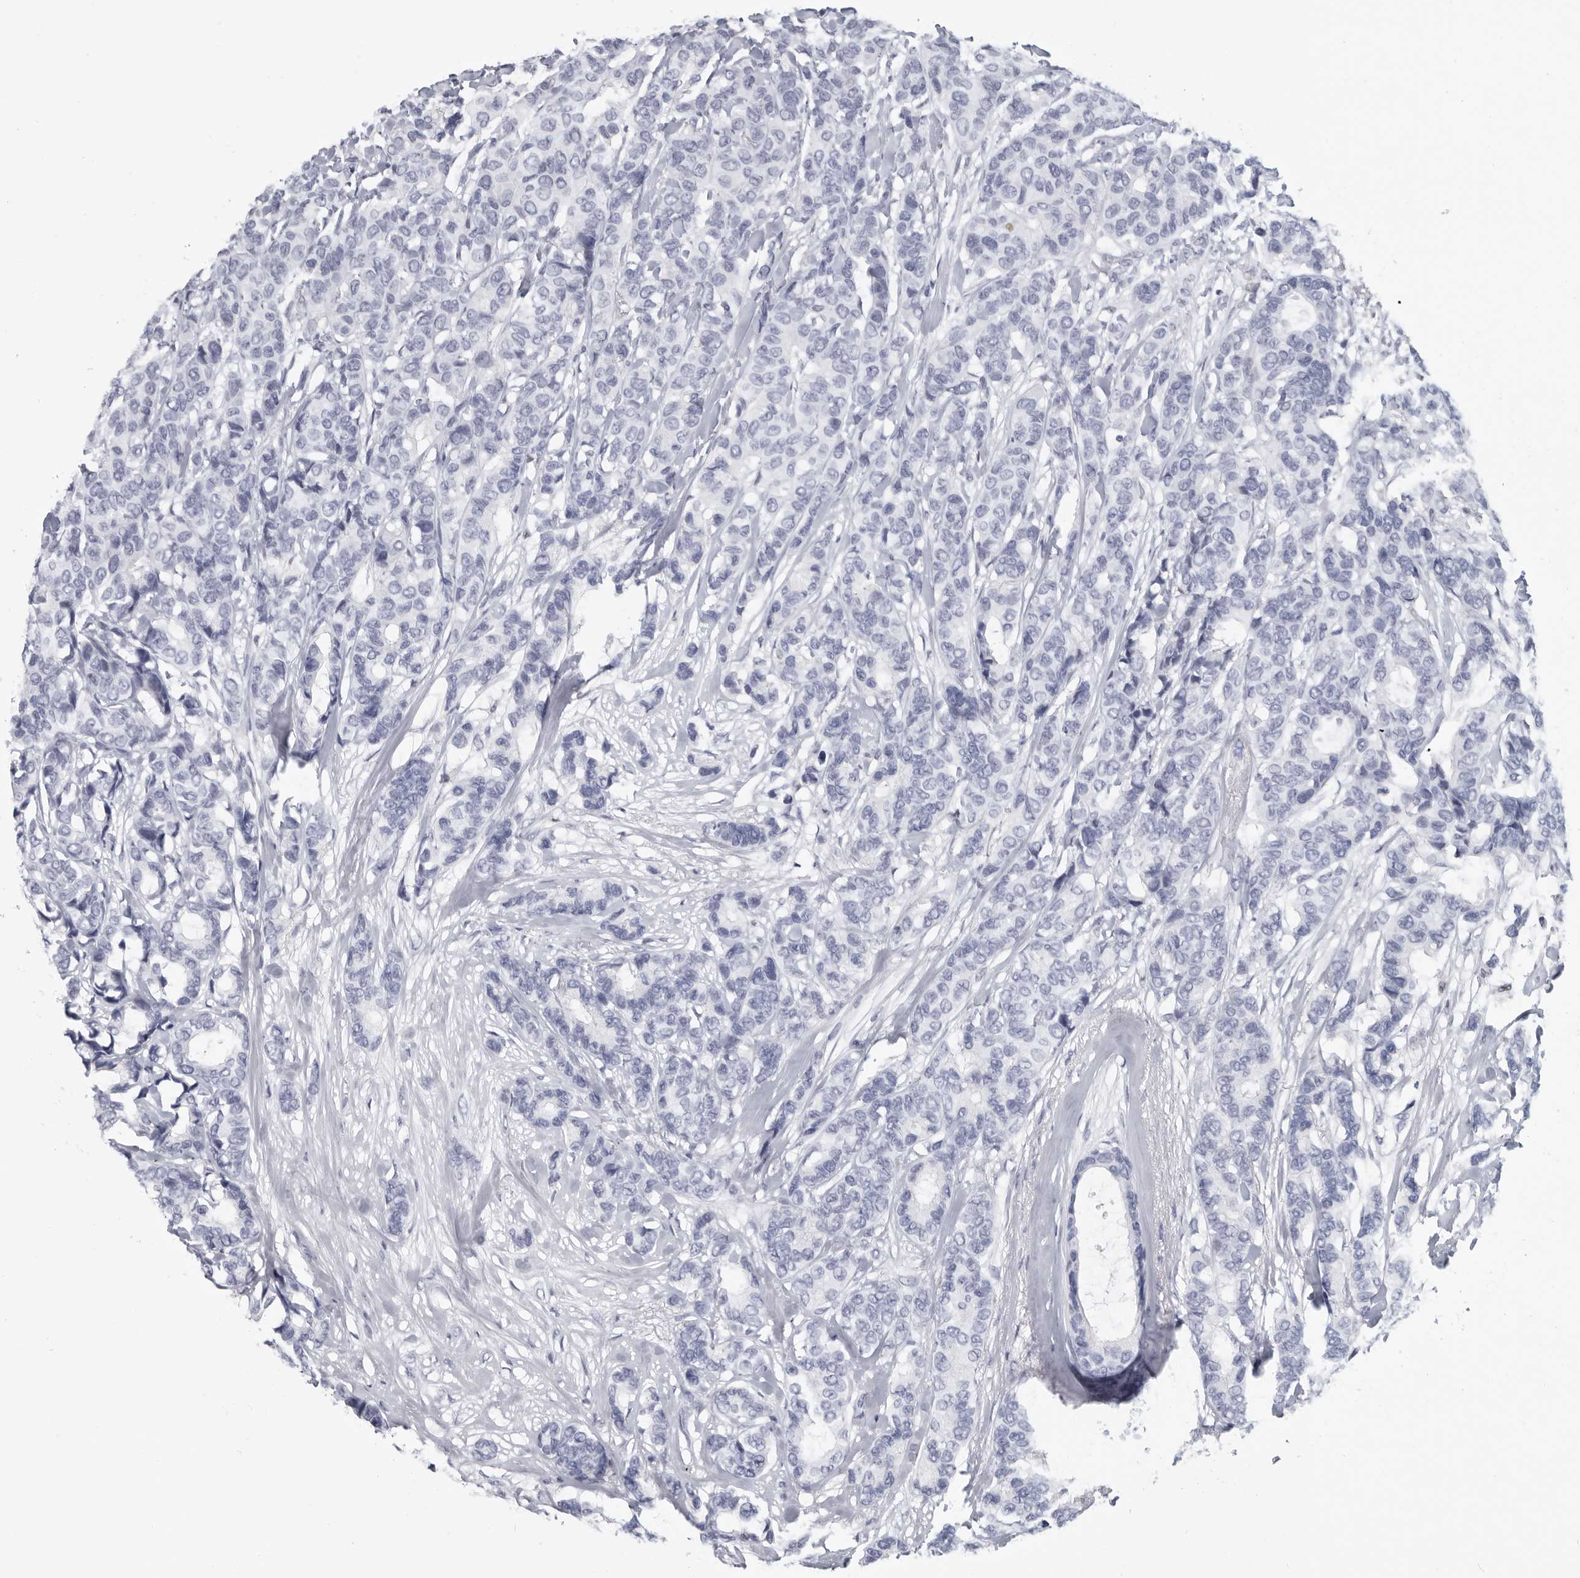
{"staining": {"intensity": "negative", "quantity": "none", "location": "none"}, "tissue": "breast cancer", "cell_type": "Tumor cells", "image_type": "cancer", "snomed": [{"axis": "morphology", "description": "Duct carcinoma"}, {"axis": "topography", "description": "Breast"}], "caption": "Protein analysis of breast cancer (infiltrating ductal carcinoma) exhibits no significant positivity in tumor cells.", "gene": "WRAP73", "patient": {"sex": "female", "age": 87}}